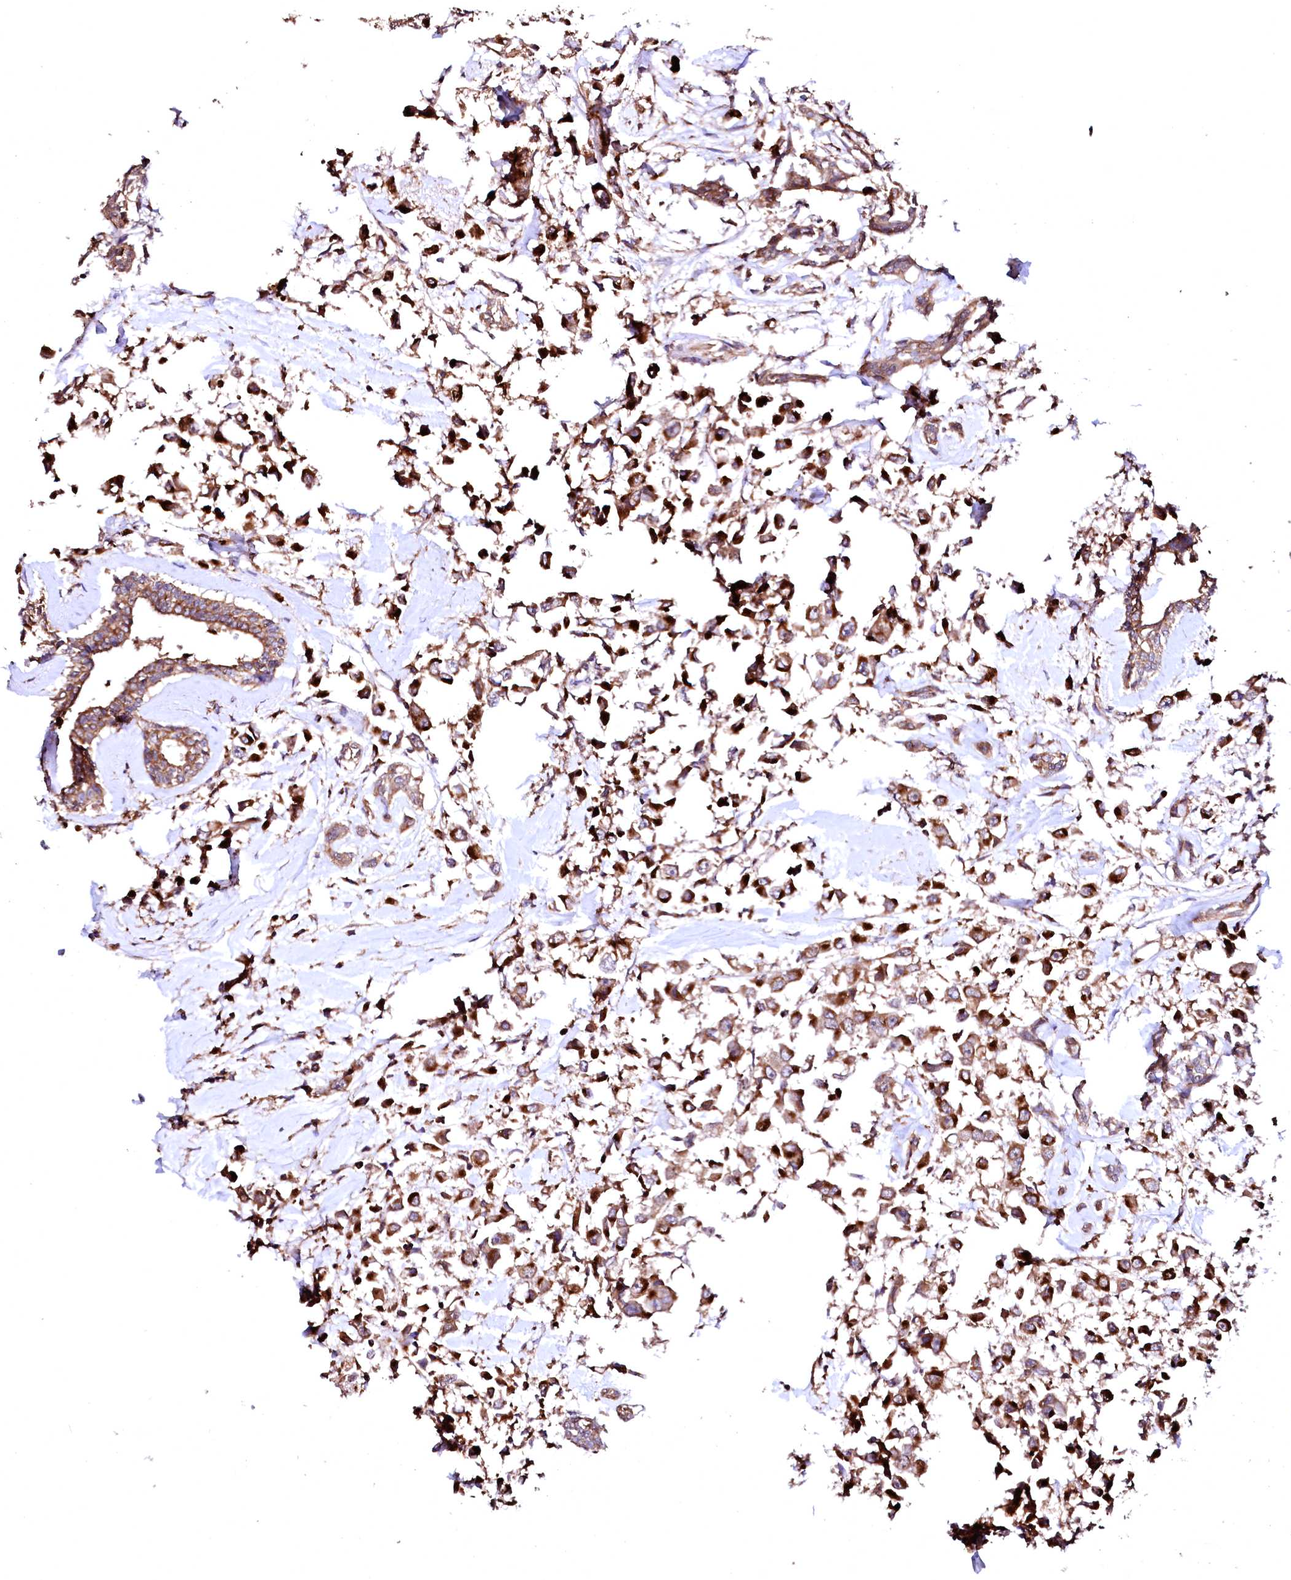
{"staining": {"intensity": "moderate", "quantity": ">75%", "location": "cytoplasmic/membranous"}, "tissue": "breast cancer", "cell_type": "Tumor cells", "image_type": "cancer", "snomed": [{"axis": "morphology", "description": "Duct carcinoma"}, {"axis": "topography", "description": "Breast"}], "caption": "Human invasive ductal carcinoma (breast) stained with a protein marker shows moderate staining in tumor cells.", "gene": "ST3GAL1", "patient": {"sex": "female", "age": 87}}